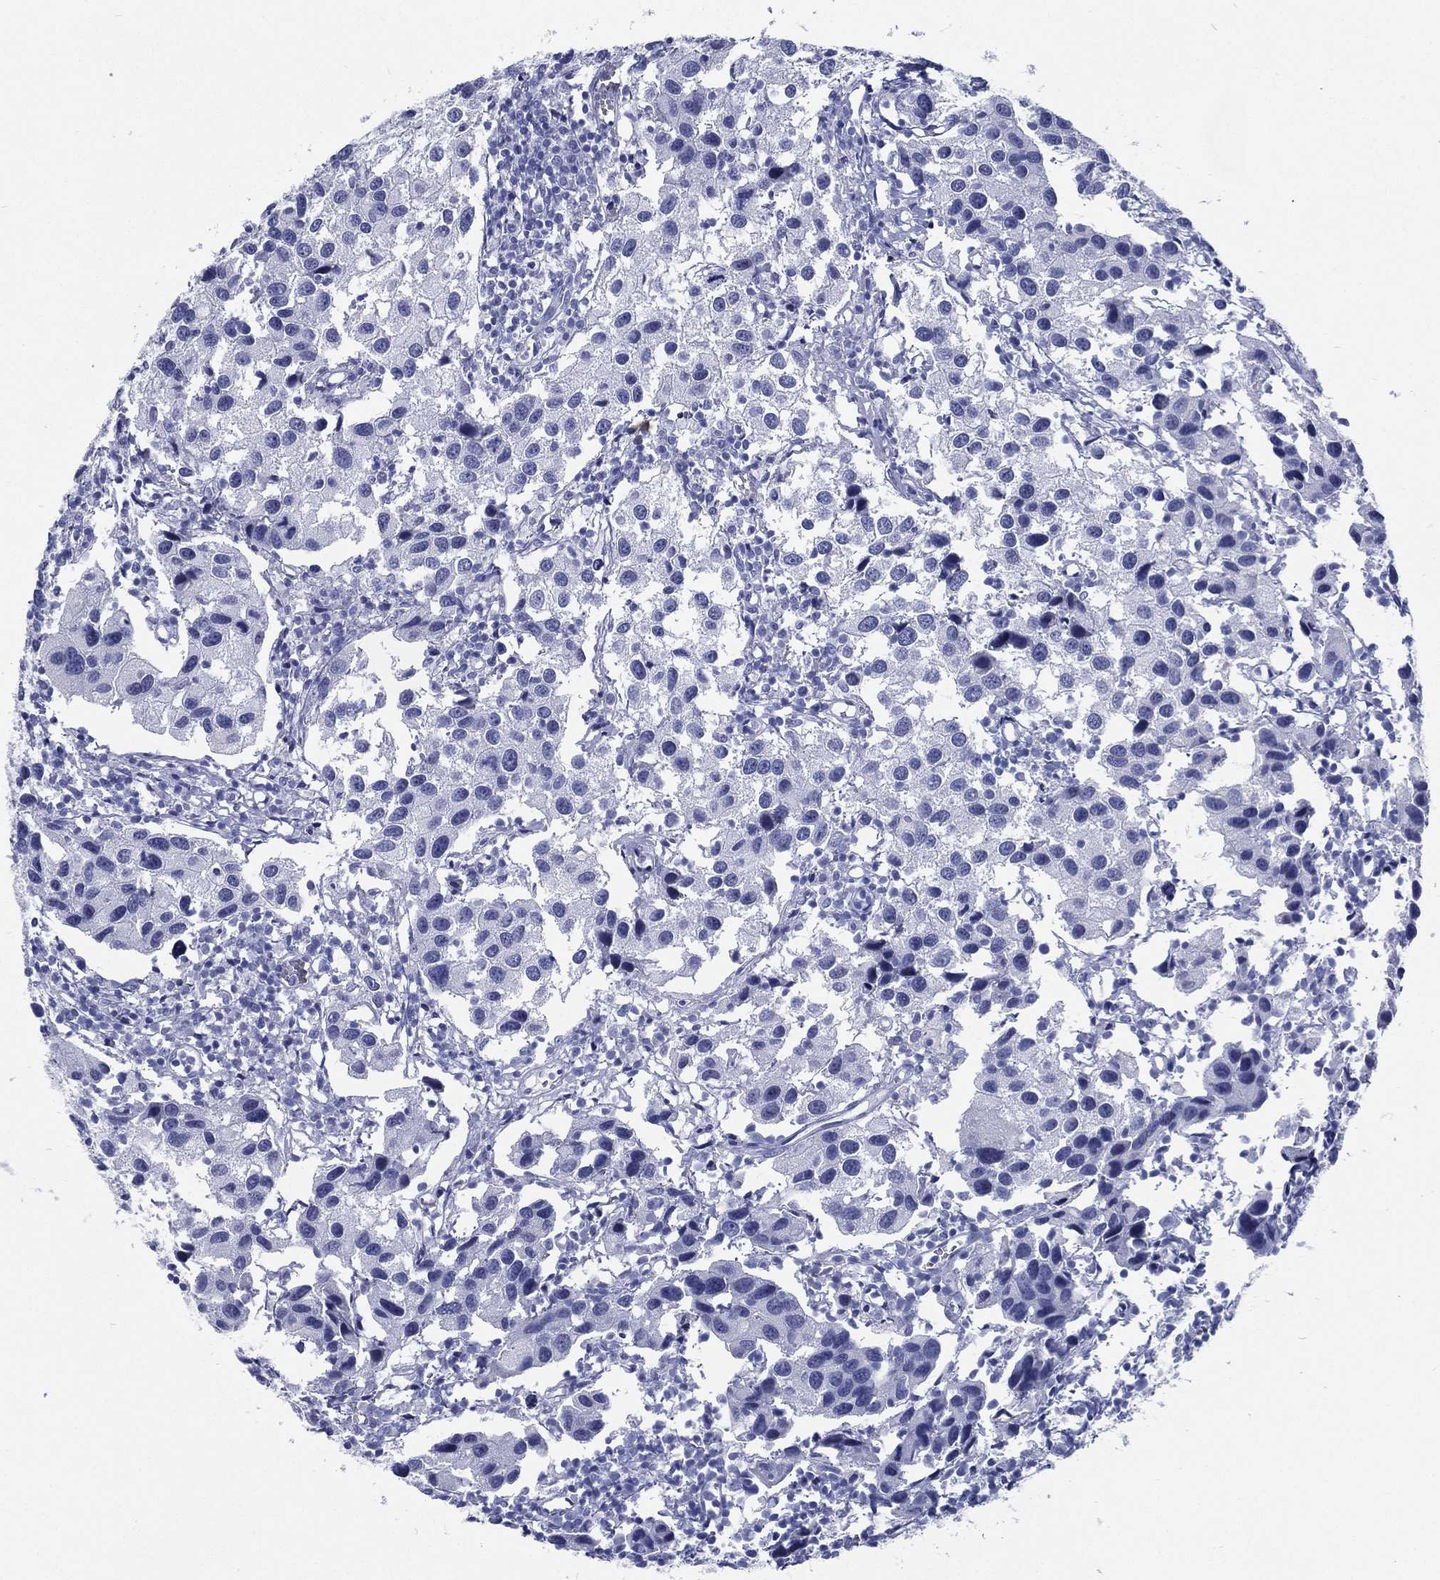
{"staining": {"intensity": "negative", "quantity": "none", "location": "none"}, "tissue": "urothelial cancer", "cell_type": "Tumor cells", "image_type": "cancer", "snomed": [{"axis": "morphology", "description": "Urothelial carcinoma, High grade"}, {"axis": "topography", "description": "Urinary bladder"}], "caption": "Immunohistochemistry (IHC) histopathology image of human urothelial cancer stained for a protein (brown), which demonstrates no expression in tumor cells.", "gene": "RSPH4A", "patient": {"sex": "male", "age": 79}}